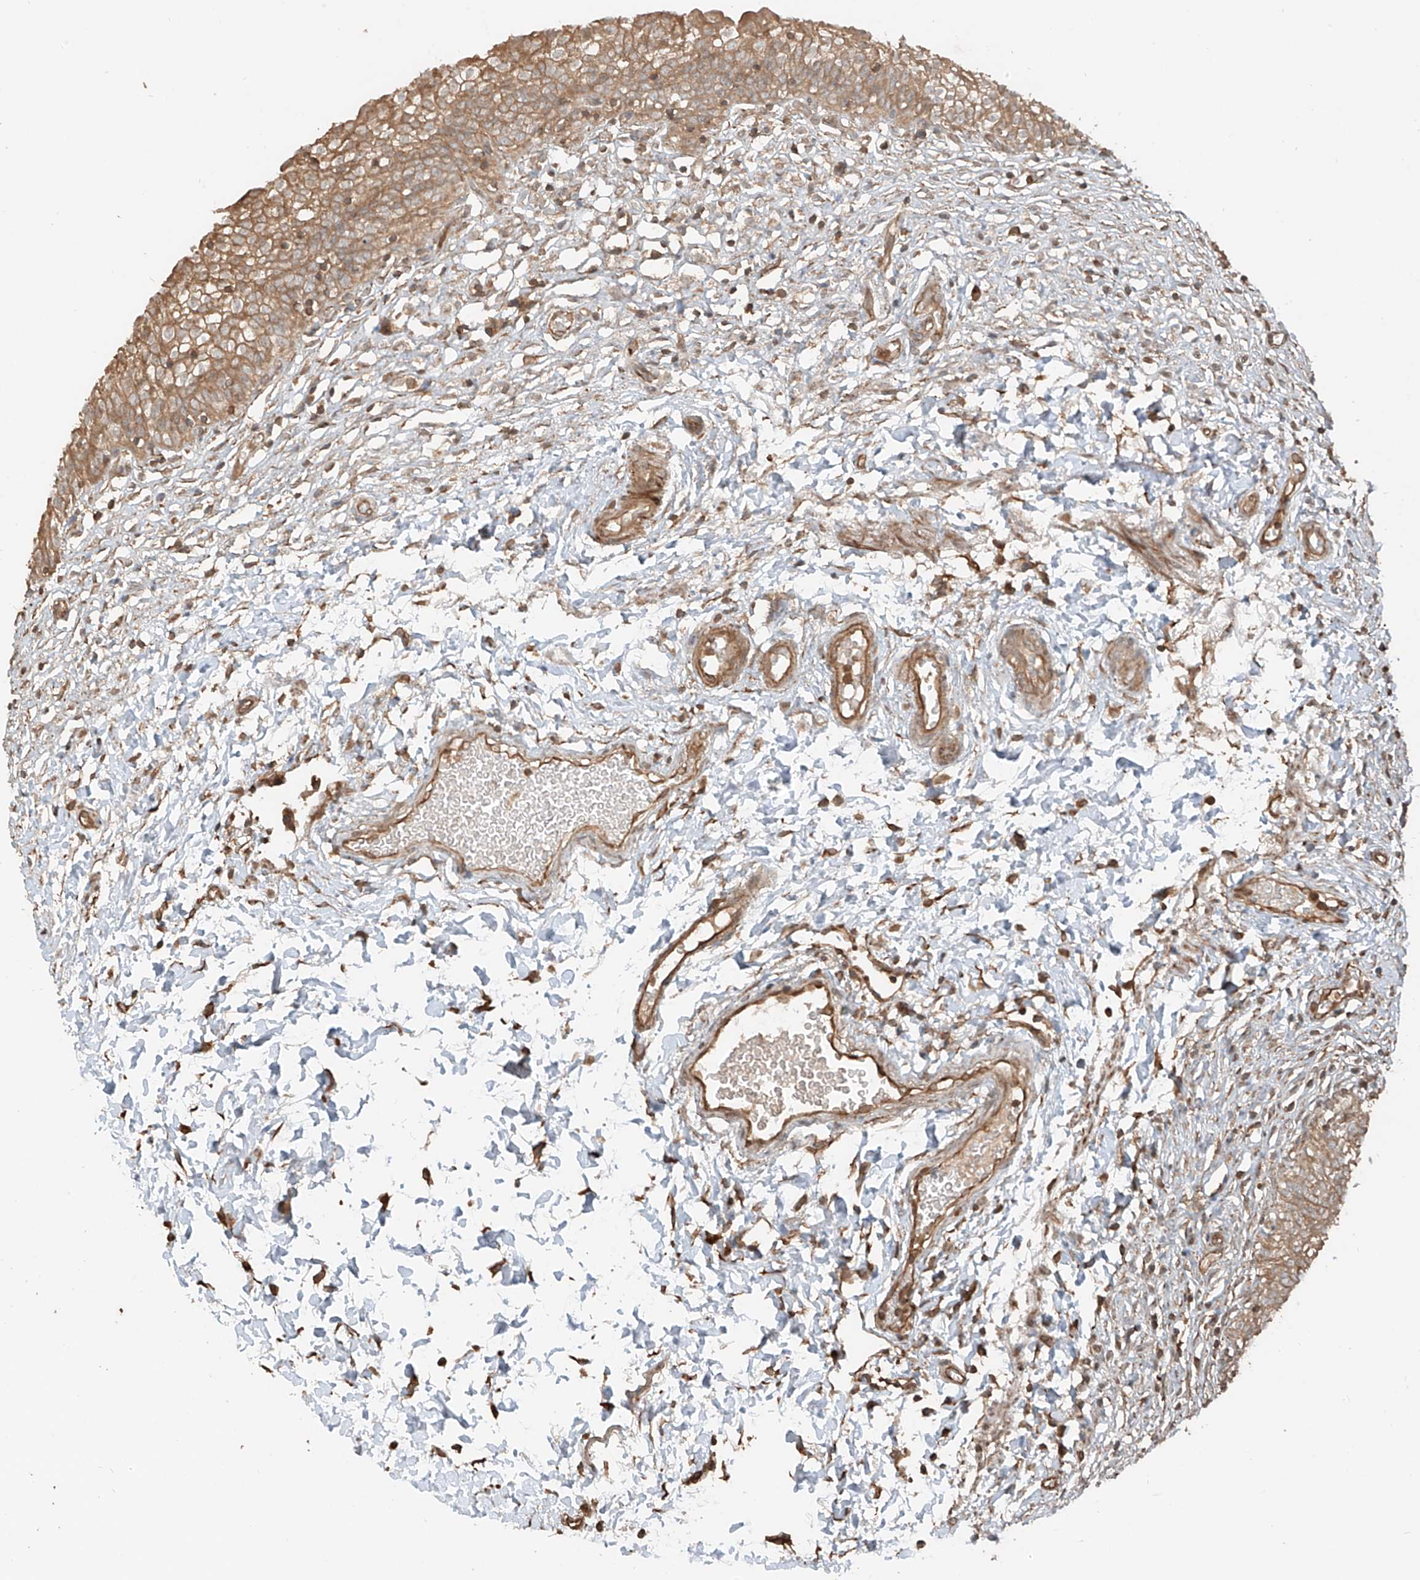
{"staining": {"intensity": "moderate", "quantity": ">75%", "location": "cytoplasmic/membranous"}, "tissue": "urinary bladder", "cell_type": "Urothelial cells", "image_type": "normal", "snomed": [{"axis": "morphology", "description": "Normal tissue, NOS"}, {"axis": "topography", "description": "Urinary bladder"}], "caption": "Urinary bladder stained with a brown dye reveals moderate cytoplasmic/membranous positive staining in approximately >75% of urothelial cells.", "gene": "ANKZF1", "patient": {"sex": "male", "age": 55}}